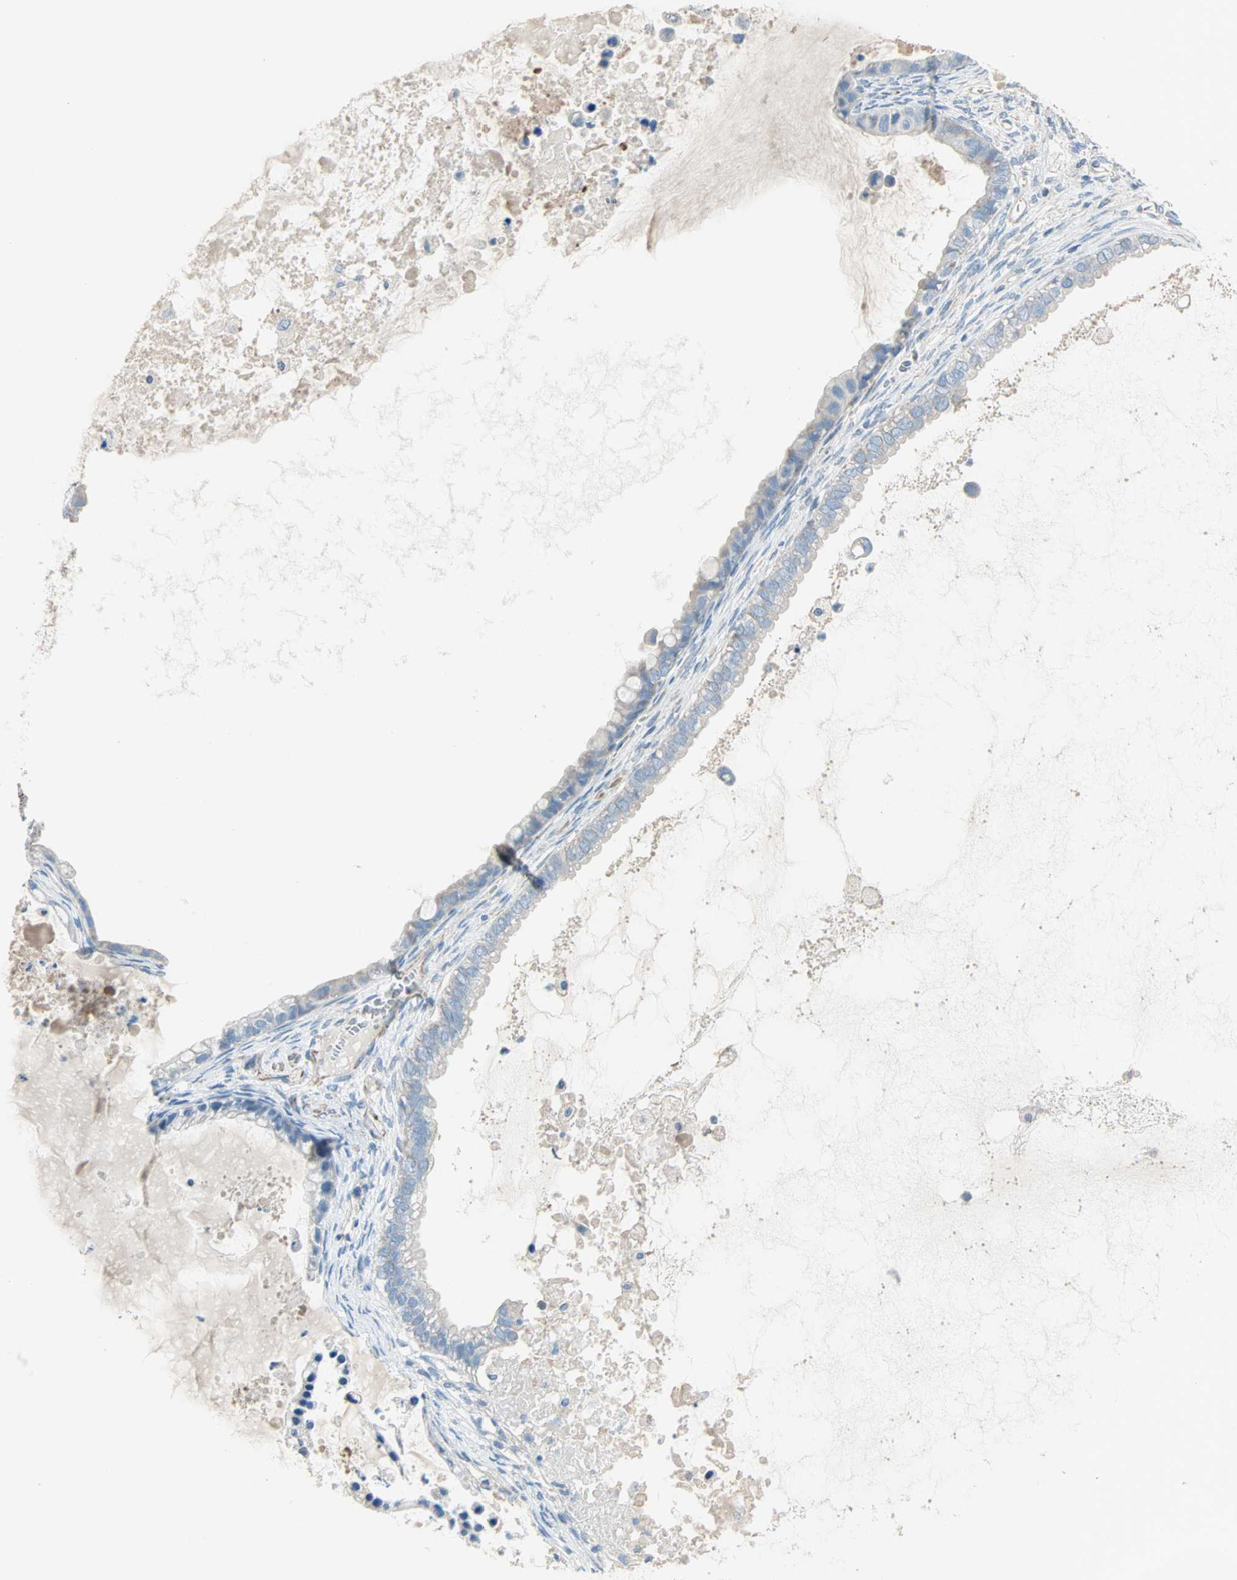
{"staining": {"intensity": "negative", "quantity": "none", "location": "none"}, "tissue": "ovarian cancer", "cell_type": "Tumor cells", "image_type": "cancer", "snomed": [{"axis": "morphology", "description": "Cystadenocarcinoma, mucinous, NOS"}, {"axis": "topography", "description": "Ovary"}], "caption": "The photomicrograph exhibits no significant positivity in tumor cells of ovarian cancer (mucinous cystadenocarcinoma). (Stains: DAB immunohistochemistry with hematoxylin counter stain, Microscopy: brightfield microscopy at high magnification).", "gene": "ACVRL1", "patient": {"sex": "female", "age": 80}}